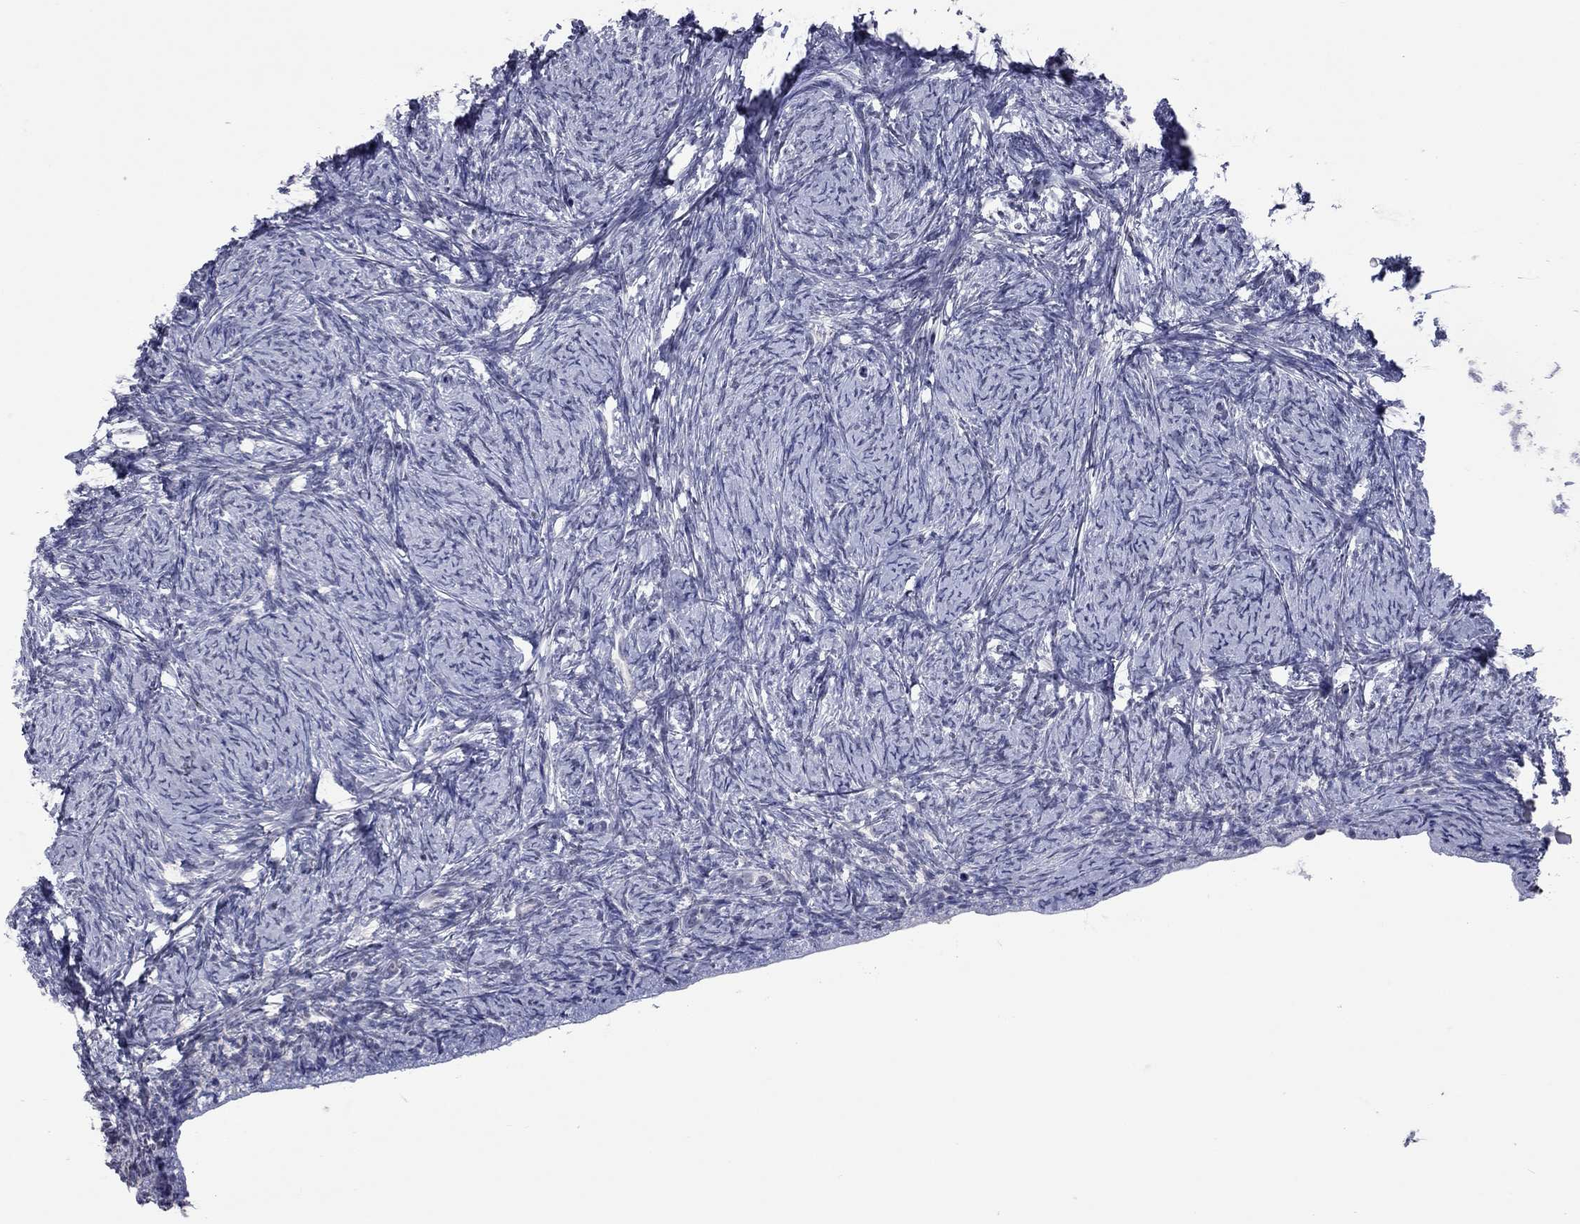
{"staining": {"intensity": "negative", "quantity": "none", "location": "none"}, "tissue": "ovary", "cell_type": "Ovarian stroma cells", "image_type": "normal", "snomed": [{"axis": "morphology", "description": "Normal tissue, NOS"}, {"axis": "topography", "description": "Ovary"}], "caption": "This is an immunohistochemistry (IHC) image of unremarkable human ovary. There is no staining in ovarian stroma cells.", "gene": "SHOC2", "patient": {"sex": "female", "age": 34}}